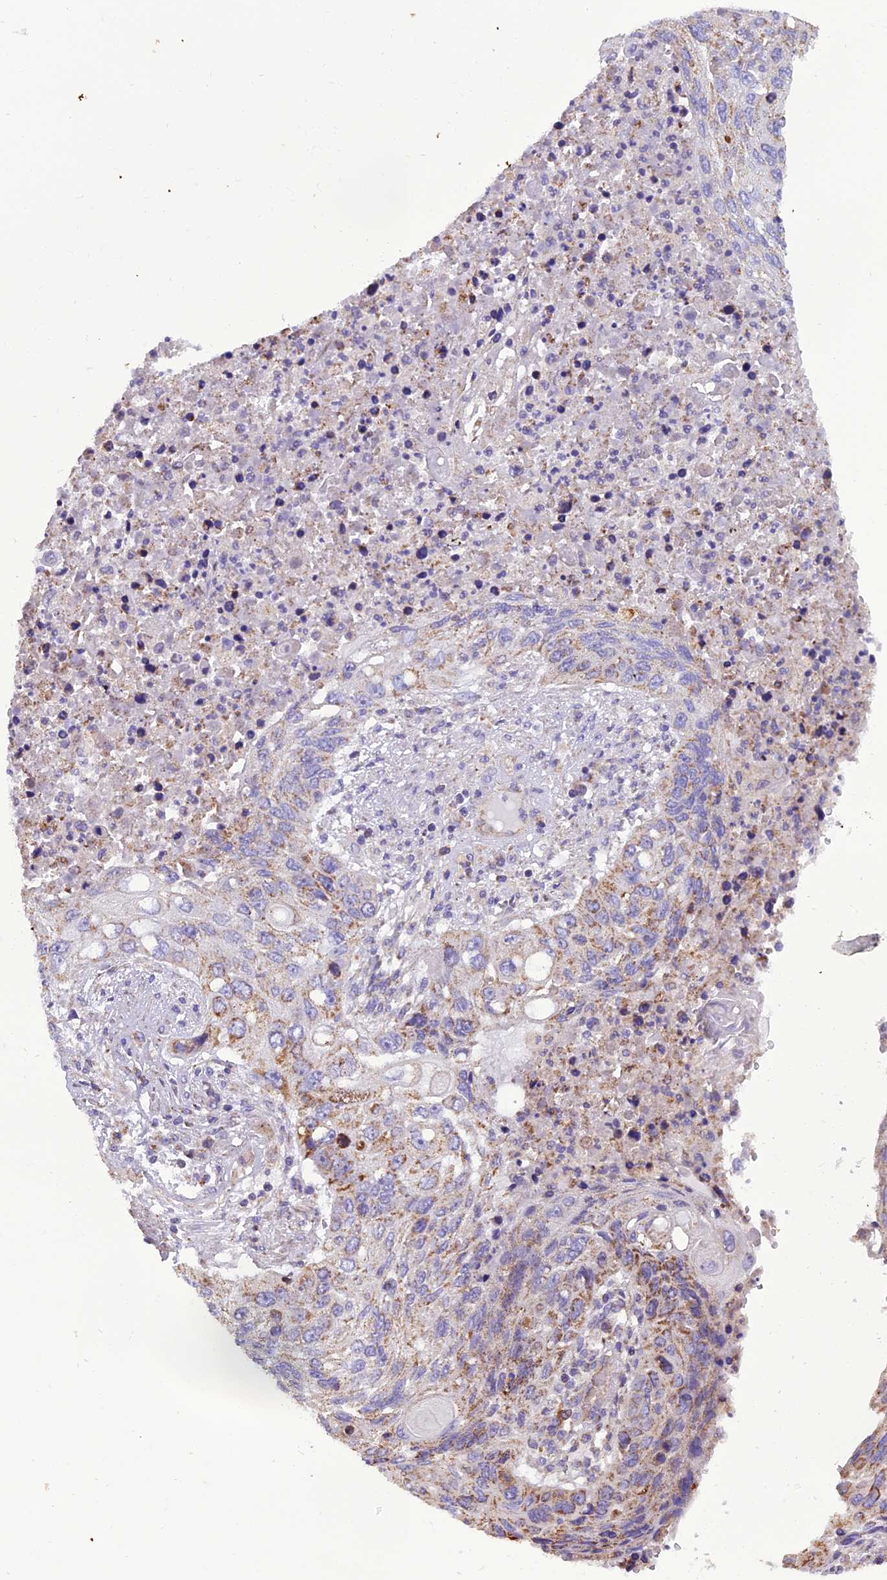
{"staining": {"intensity": "moderate", "quantity": ">75%", "location": "cytoplasmic/membranous"}, "tissue": "lung cancer", "cell_type": "Tumor cells", "image_type": "cancer", "snomed": [{"axis": "morphology", "description": "Squamous cell carcinoma, NOS"}, {"axis": "topography", "description": "Lung"}], "caption": "Immunohistochemistry (IHC) of human lung cancer (squamous cell carcinoma) exhibits medium levels of moderate cytoplasmic/membranous expression in about >75% of tumor cells.", "gene": "GPD1", "patient": {"sex": "female", "age": 63}}